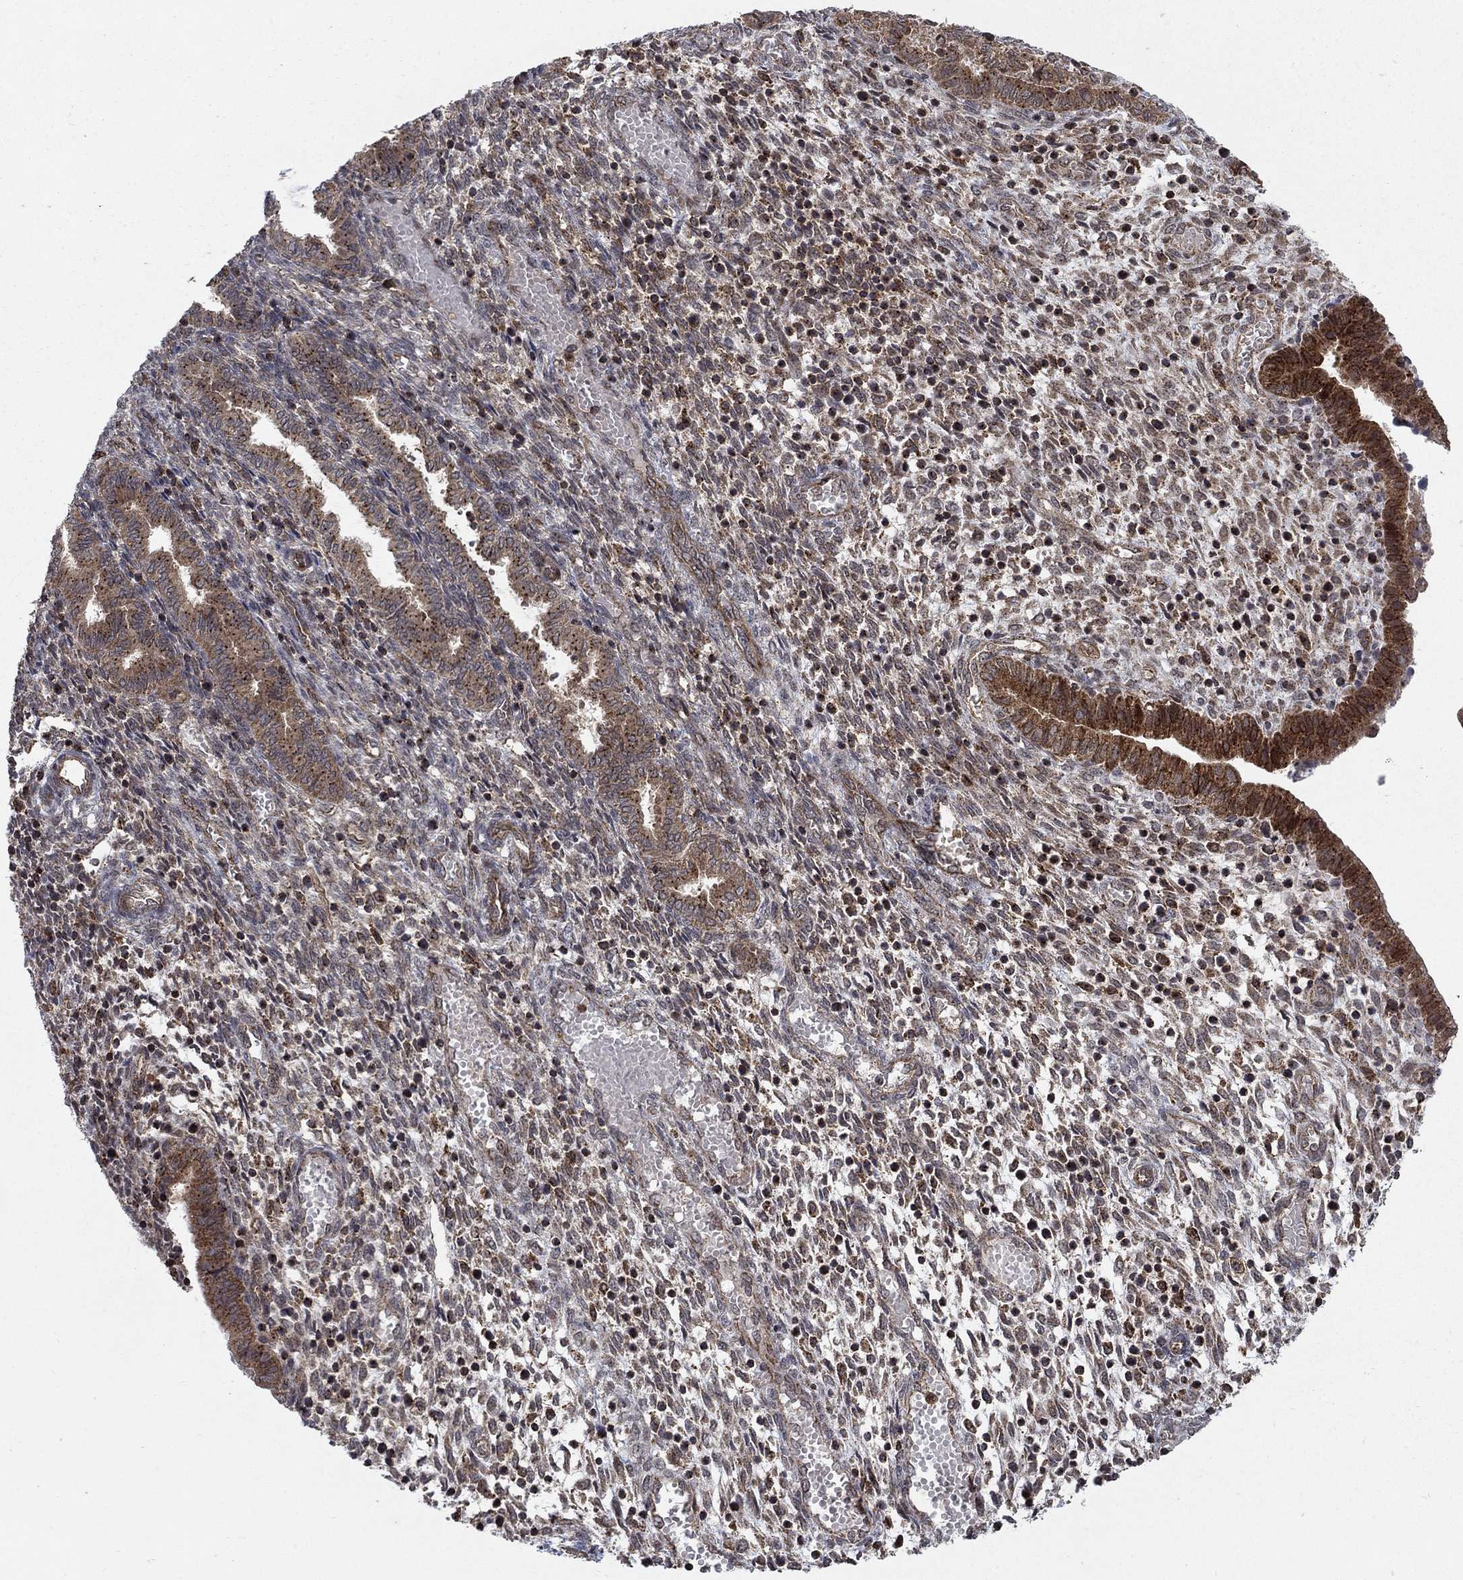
{"staining": {"intensity": "strong", "quantity": "<25%", "location": "nuclear"}, "tissue": "endometrium", "cell_type": "Cells in endometrial stroma", "image_type": "normal", "snomed": [{"axis": "morphology", "description": "Normal tissue, NOS"}, {"axis": "topography", "description": "Endometrium"}], "caption": "A brown stain highlights strong nuclear staining of a protein in cells in endometrial stroma of benign endometrium. Nuclei are stained in blue.", "gene": "IFI35", "patient": {"sex": "female", "age": 43}}